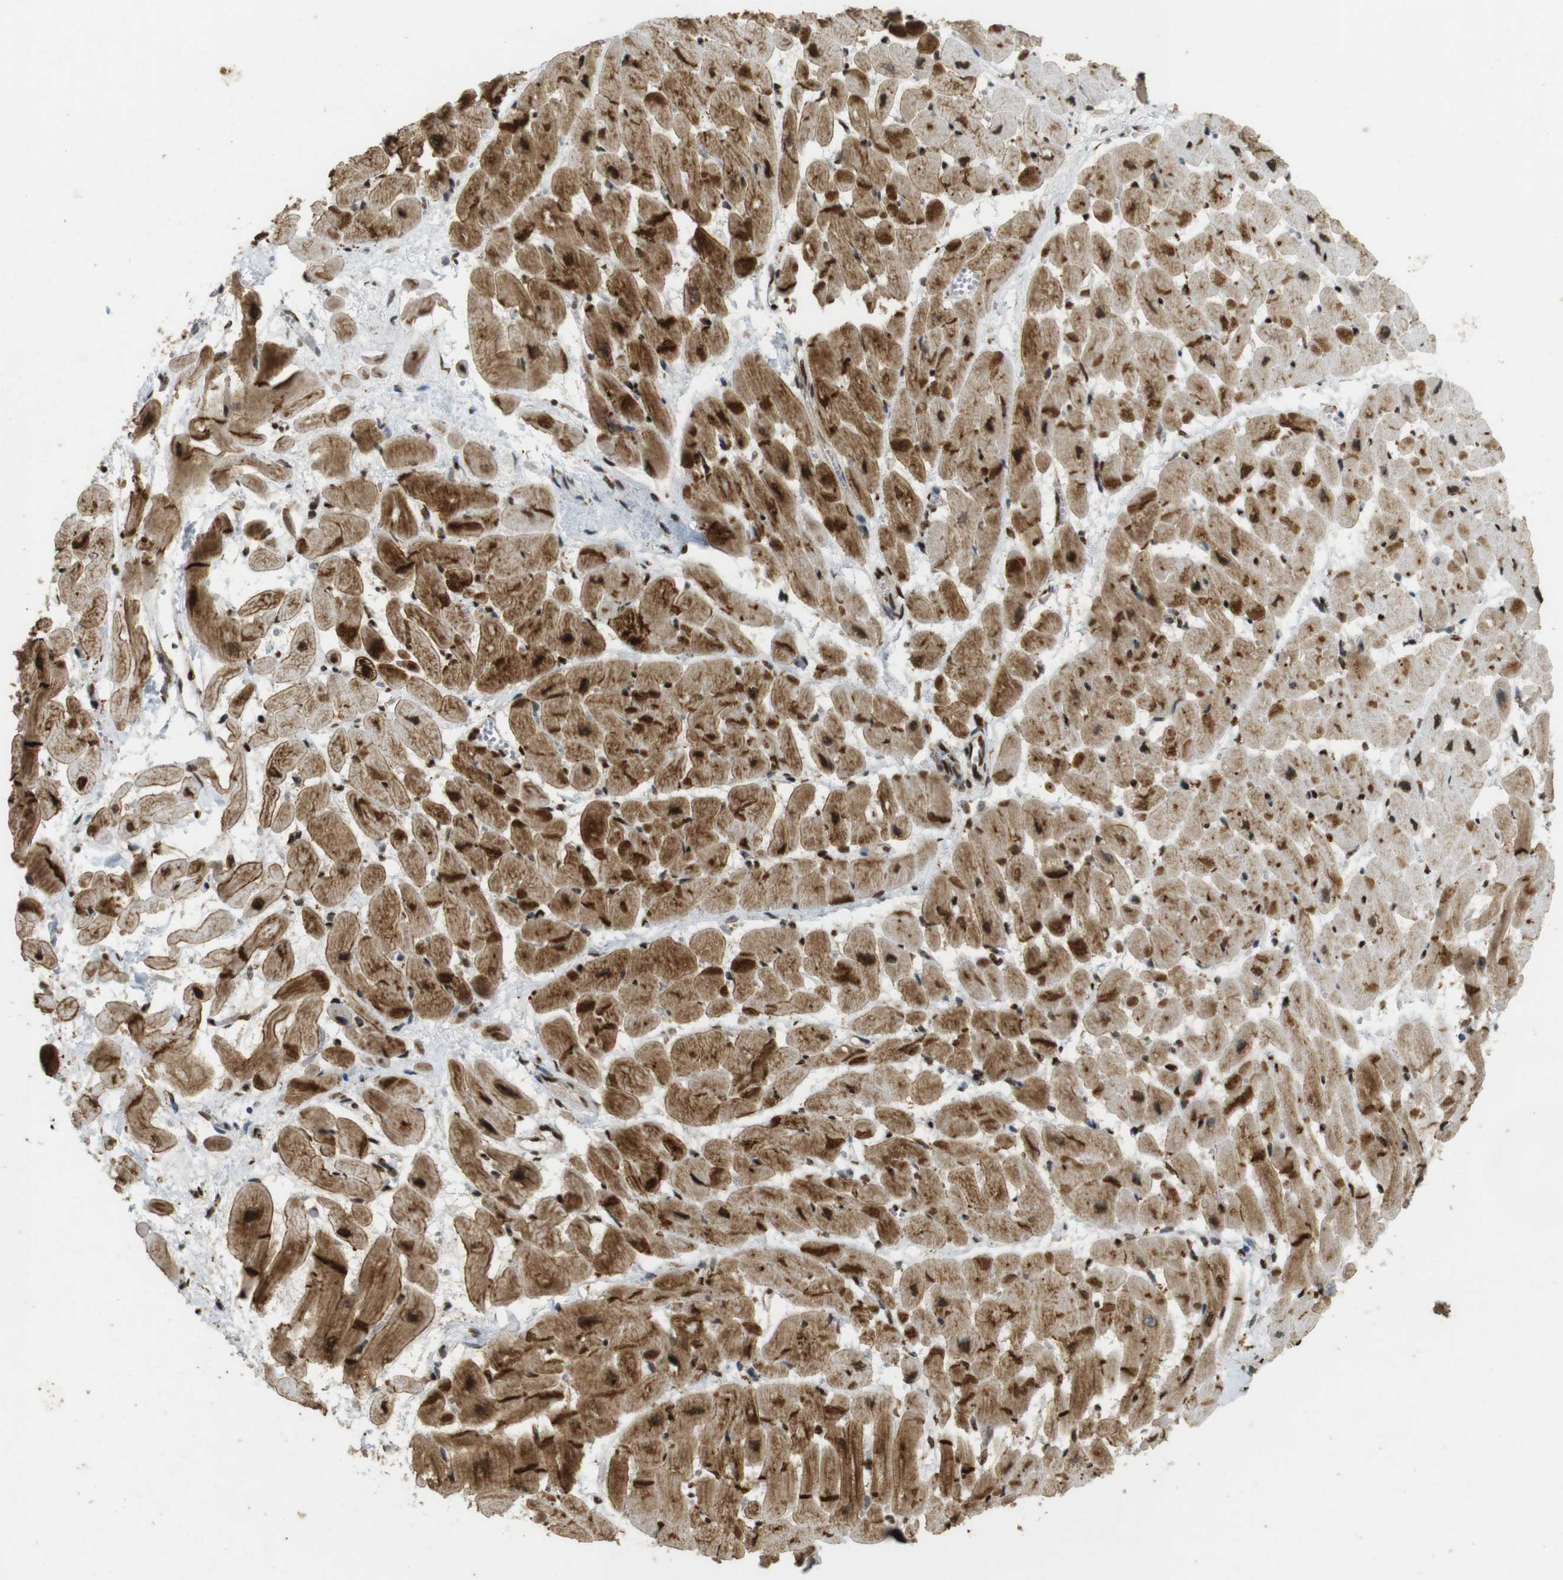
{"staining": {"intensity": "strong", "quantity": ">75%", "location": "cytoplasmic/membranous,nuclear"}, "tissue": "heart muscle", "cell_type": "Cardiomyocytes", "image_type": "normal", "snomed": [{"axis": "morphology", "description": "Normal tissue, NOS"}, {"axis": "topography", "description": "Heart"}], "caption": "A brown stain highlights strong cytoplasmic/membranous,nuclear expression of a protein in cardiomyocytes of benign human heart muscle.", "gene": "GATA4", "patient": {"sex": "male", "age": 45}}